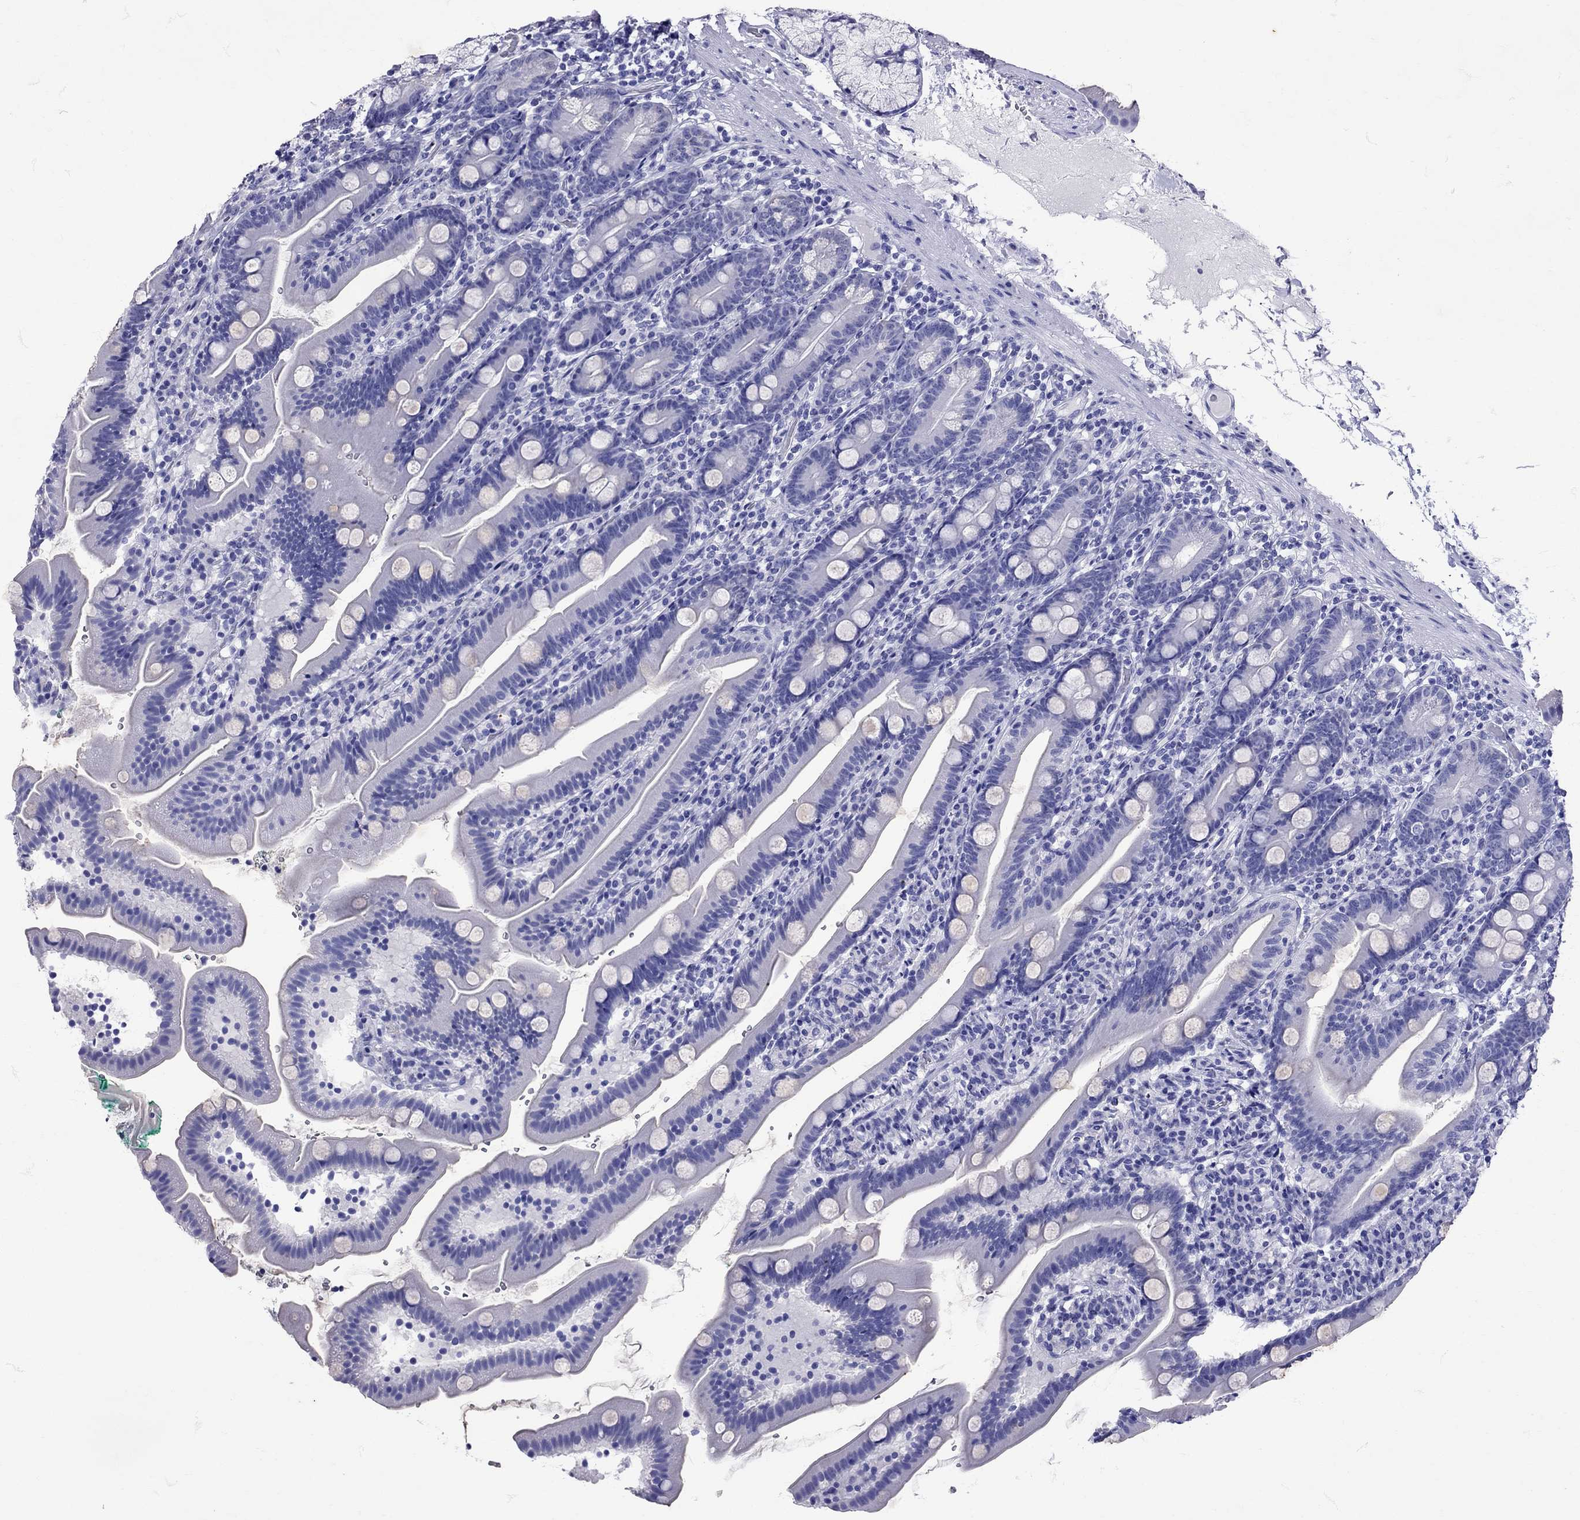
{"staining": {"intensity": "negative", "quantity": "none", "location": "none"}, "tissue": "duodenum", "cell_type": "Glandular cells", "image_type": "normal", "snomed": [{"axis": "morphology", "description": "Normal tissue, NOS"}, {"axis": "topography", "description": "Duodenum"}], "caption": "Protein analysis of benign duodenum reveals no significant staining in glandular cells. (Stains: DAB immunohistochemistry (IHC) with hematoxylin counter stain, Microscopy: brightfield microscopy at high magnification).", "gene": "AVP", "patient": {"sex": "female", "age": 67}}